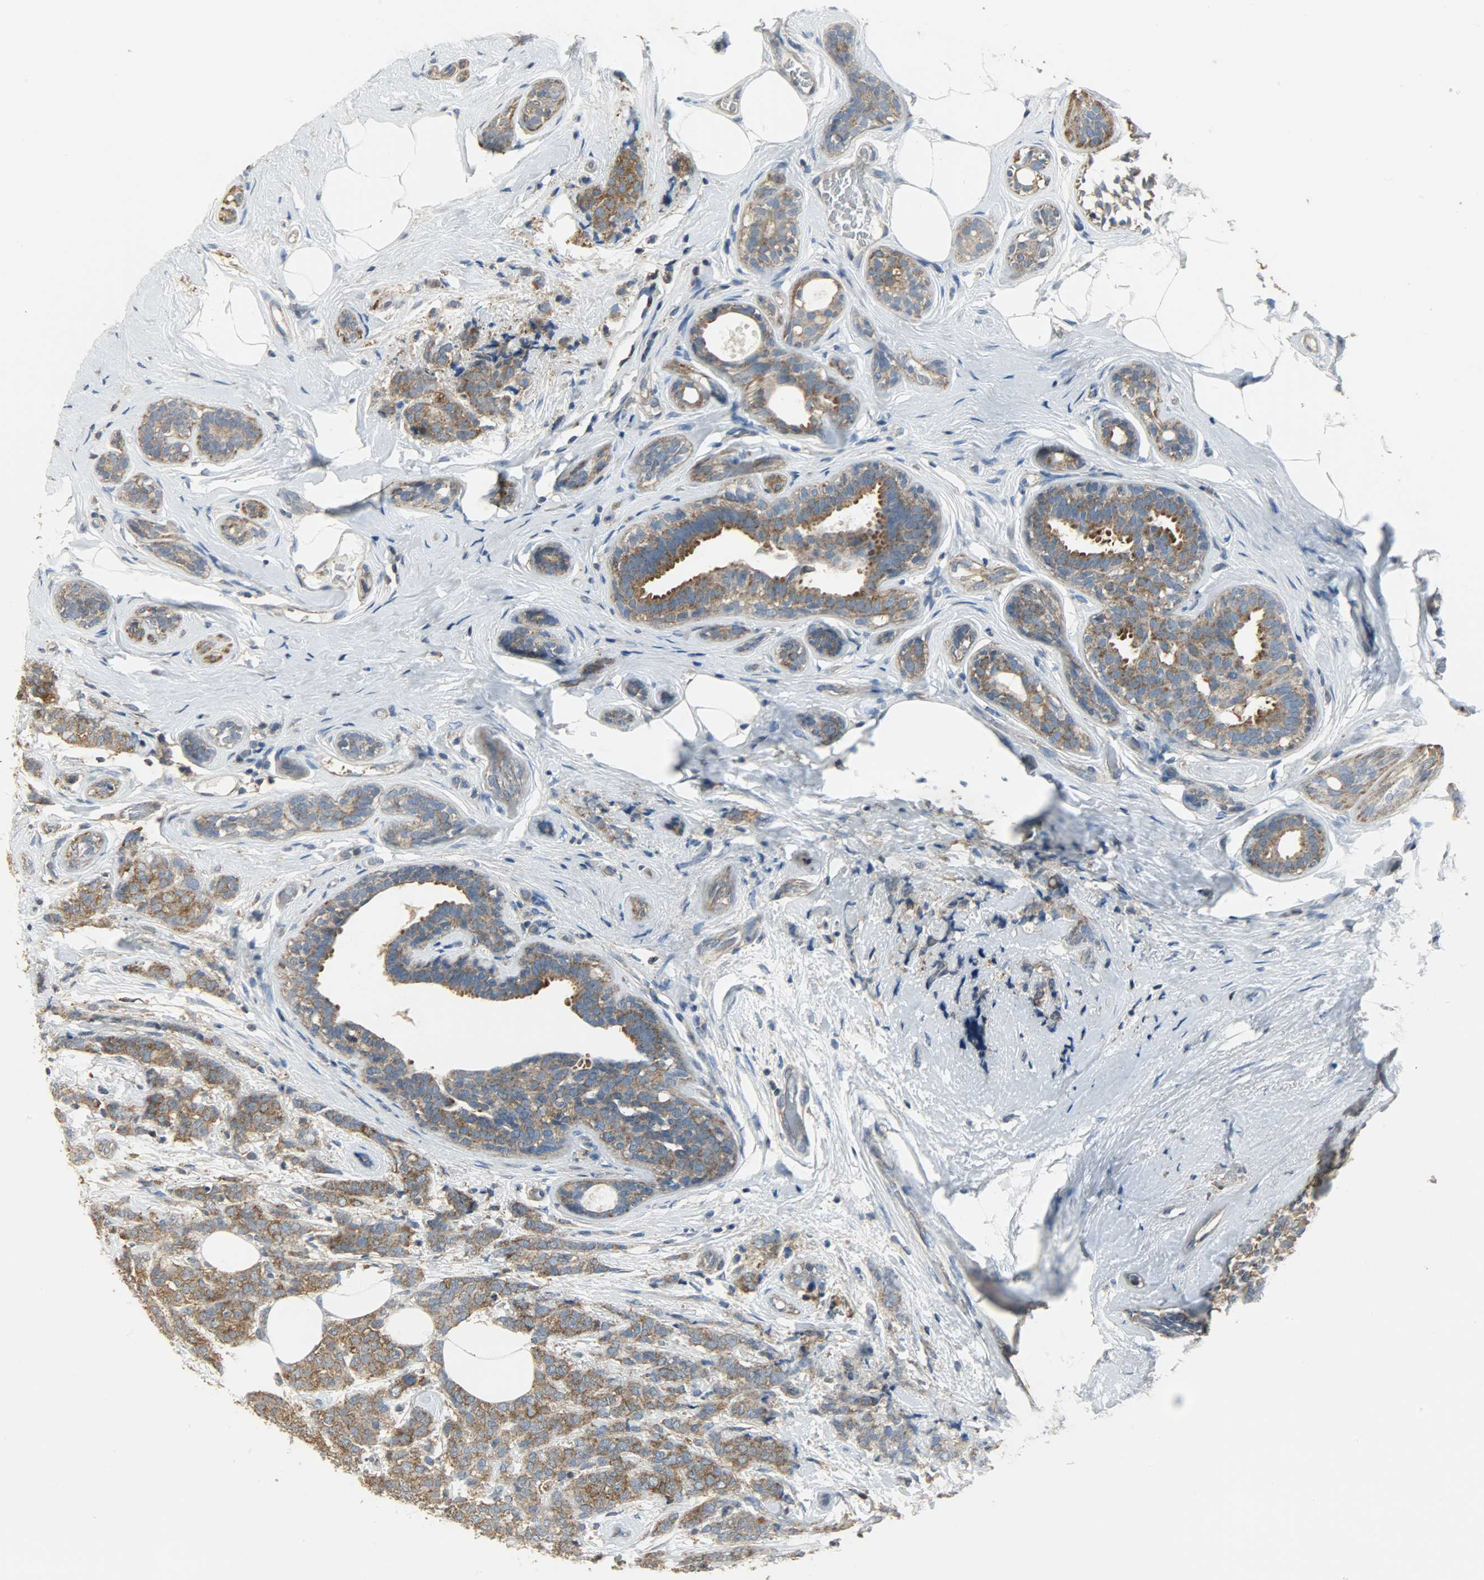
{"staining": {"intensity": "moderate", "quantity": ">75%", "location": "cytoplasmic/membranous"}, "tissue": "breast cancer", "cell_type": "Tumor cells", "image_type": "cancer", "snomed": [{"axis": "morphology", "description": "Lobular carcinoma"}, {"axis": "topography", "description": "Breast"}], "caption": "Protein staining of breast lobular carcinoma tissue displays moderate cytoplasmic/membranous positivity in about >75% of tumor cells. The staining was performed using DAB to visualize the protein expression in brown, while the nuclei were stained in blue with hematoxylin (Magnification: 20x).", "gene": "DNAJA4", "patient": {"sex": "female", "age": 60}}